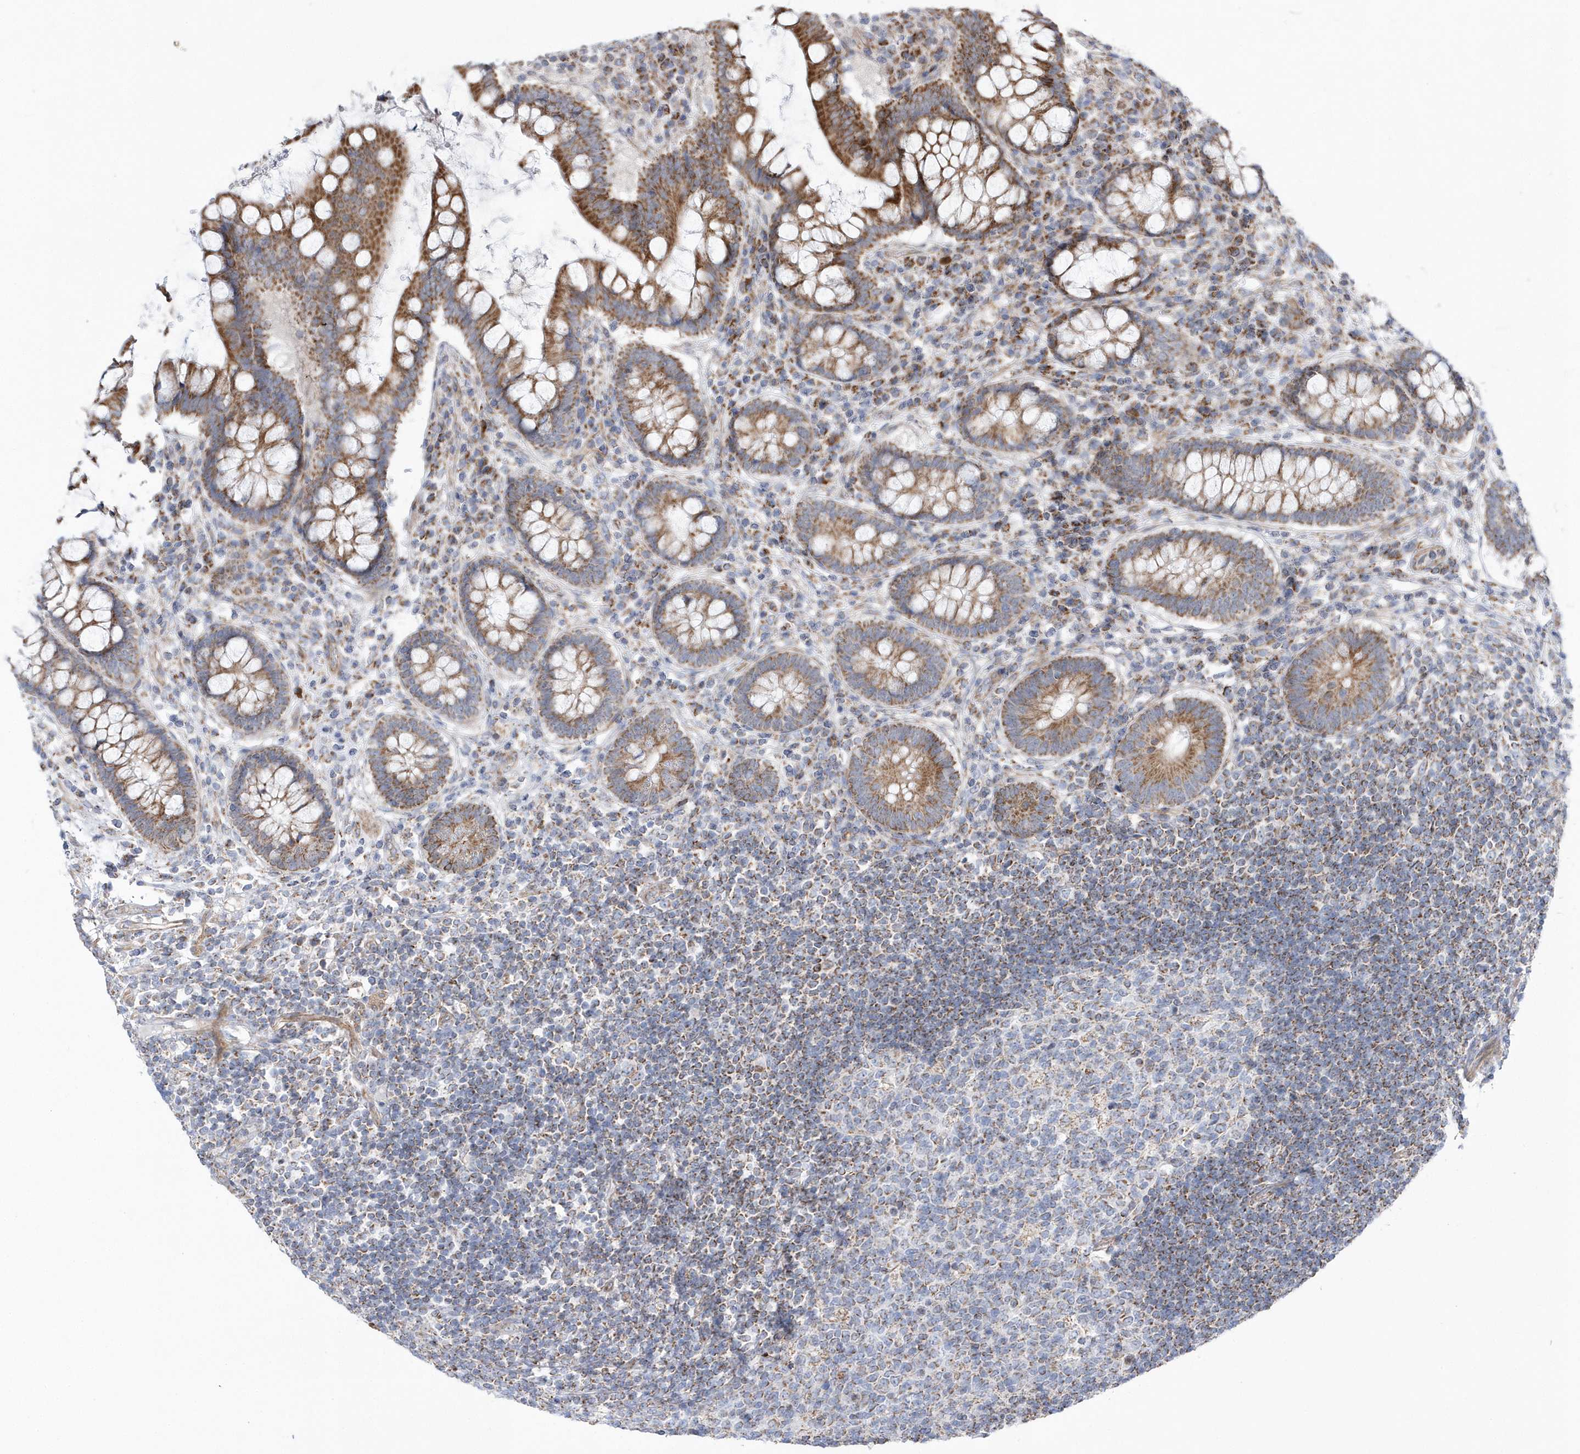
{"staining": {"intensity": "moderate", "quantity": ">75%", "location": "cytoplasmic/membranous"}, "tissue": "colon", "cell_type": "Endothelial cells", "image_type": "normal", "snomed": [{"axis": "morphology", "description": "Normal tissue, NOS"}, {"axis": "topography", "description": "Colon"}], "caption": "Moderate cytoplasmic/membranous protein positivity is present in about >75% of endothelial cells in colon. (Brightfield microscopy of DAB IHC at high magnification).", "gene": "OPA1", "patient": {"sex": "female", "age": 79}}